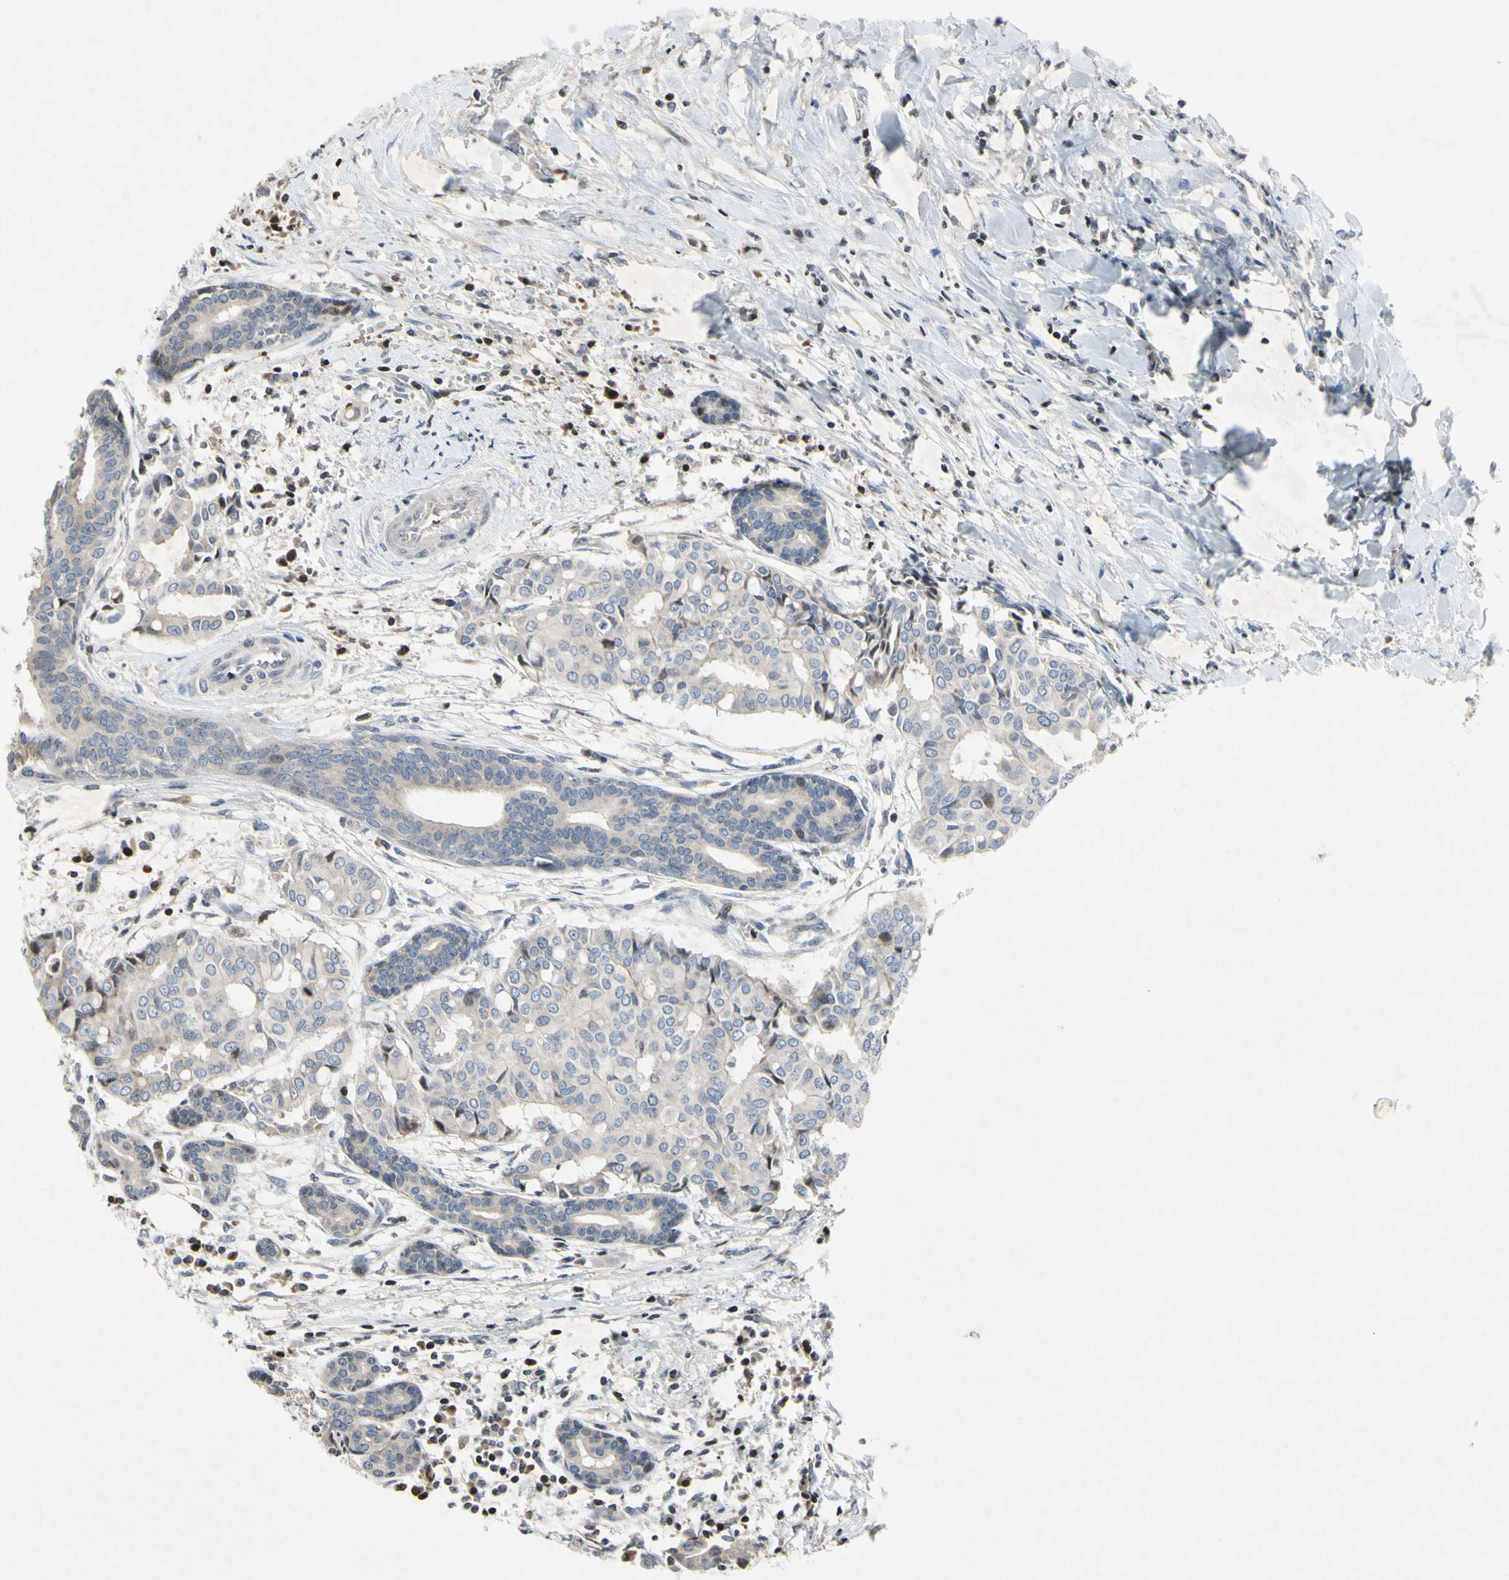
{"staining": {"intensity": "negative", "quantity": "none", "location": "none"}, "tissue": "head and neck cancer", "cell_type": "Tumor cells", "image_type": "cancer", "snomed": [{"axis": "morphology", "description": "Adenocarcinoma, NOS"}, {"axis": "topography", "description": "Salivary gland"}, {"axis": "topography", "description": "Head-Neck"}], "caption": "Adenocarcinoma (head and neck) was stained to show a protein in brown. There is no significant staining in tumor cells.", "gene": "ARG1", "patient": {"sex": "female", "age": 59}}